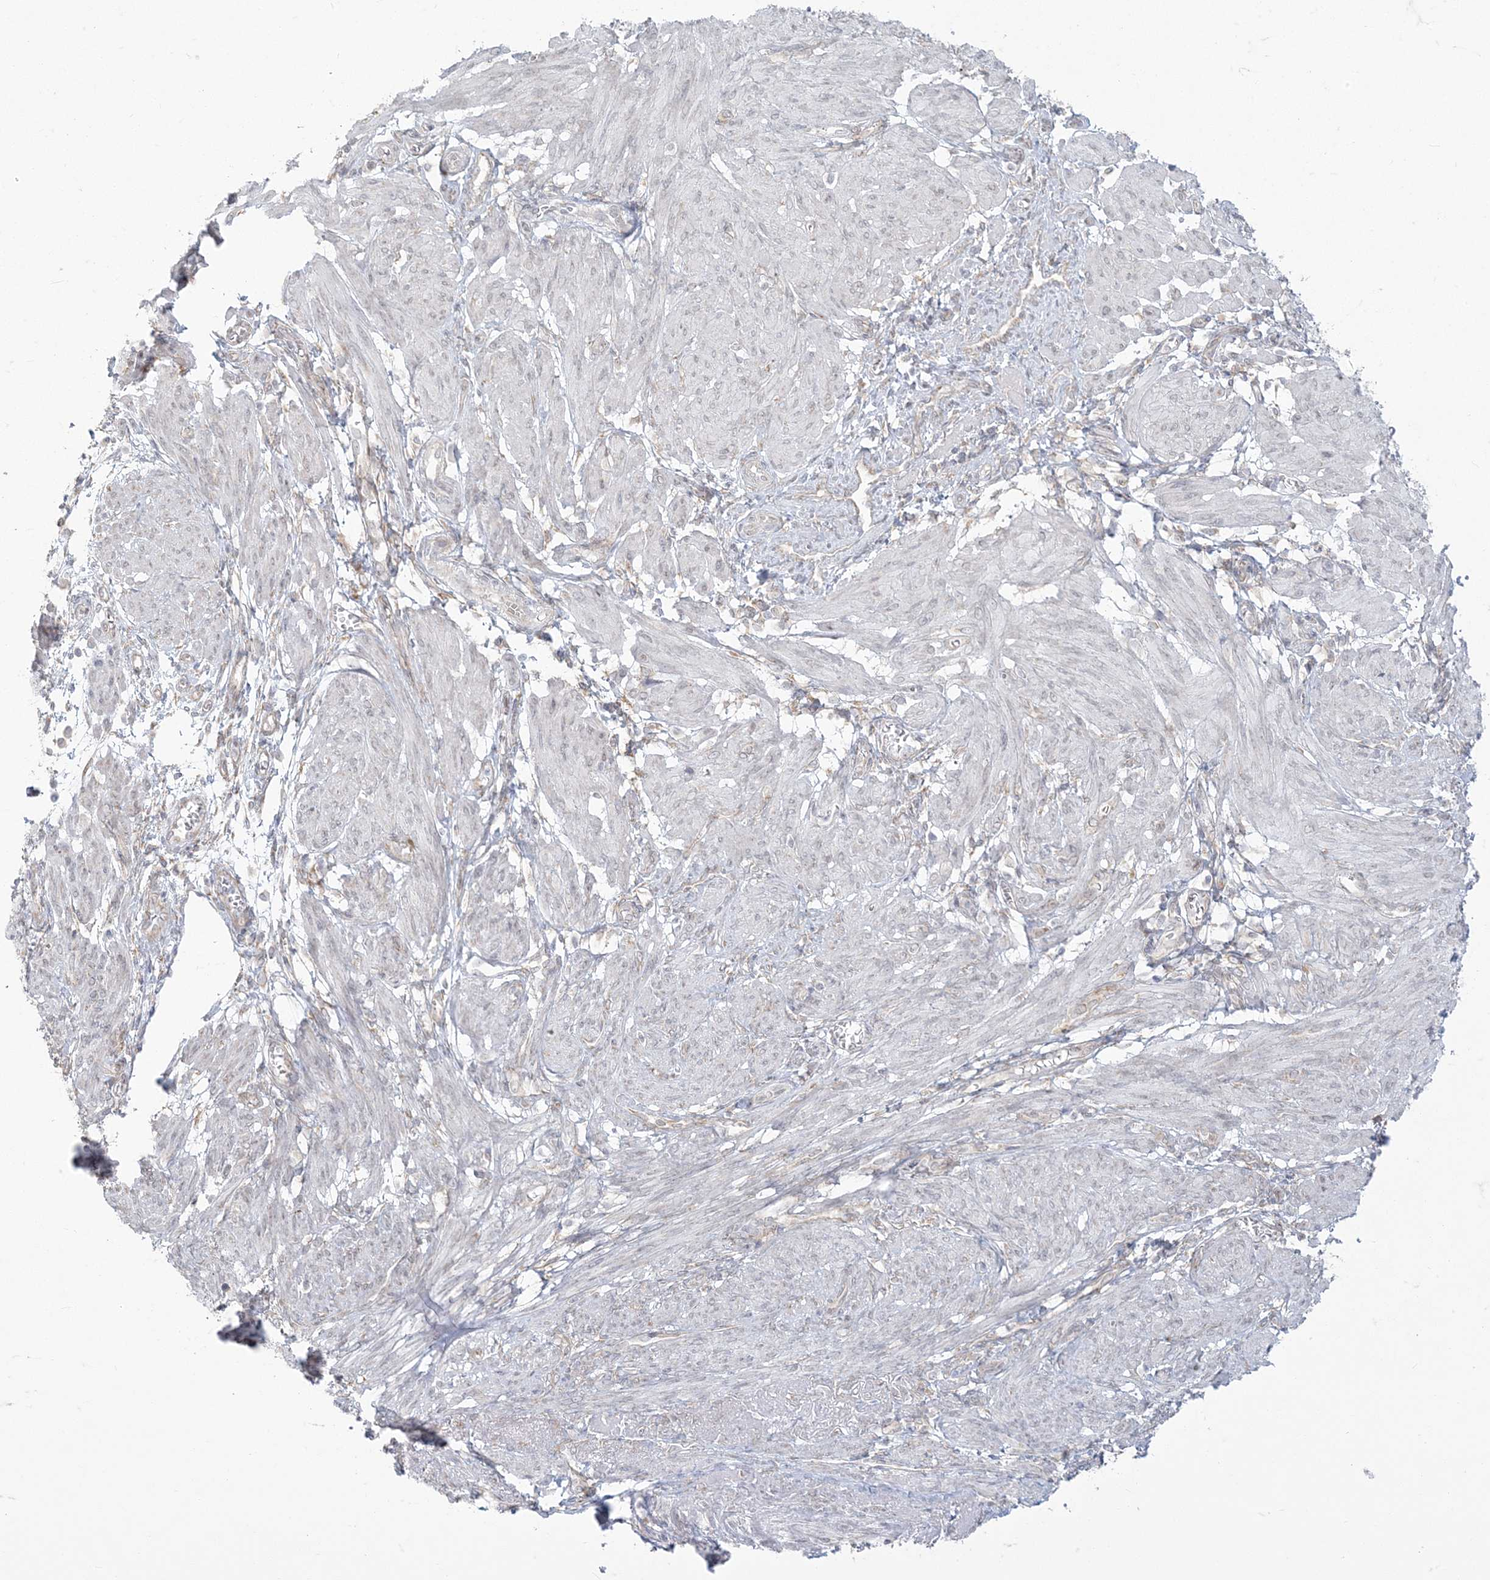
{"staining": {"intensity": "weak", "quantity": "<25%", "location": "nuclear"}, "tissue": "smooth muscle", "cell_type": "Smooth muscle cells", "image_type": "normal", "snomed": [{"axis": "morphology", "description": "Normal tissue, NOS"}, {"axis": "topography", "description": "Smooth muscle"}], "caption": "DAB (3,3'-diaminobenzidine) immunohistochemical staining of benign smooth muscle demonstrates no significant positivity in smooth muscle cells. (Brightfield microscopy of DAB immunohistochemistry at high magnification).", "gene": "ZC3H6", "patient": {"sex": "female", "age": 39}}